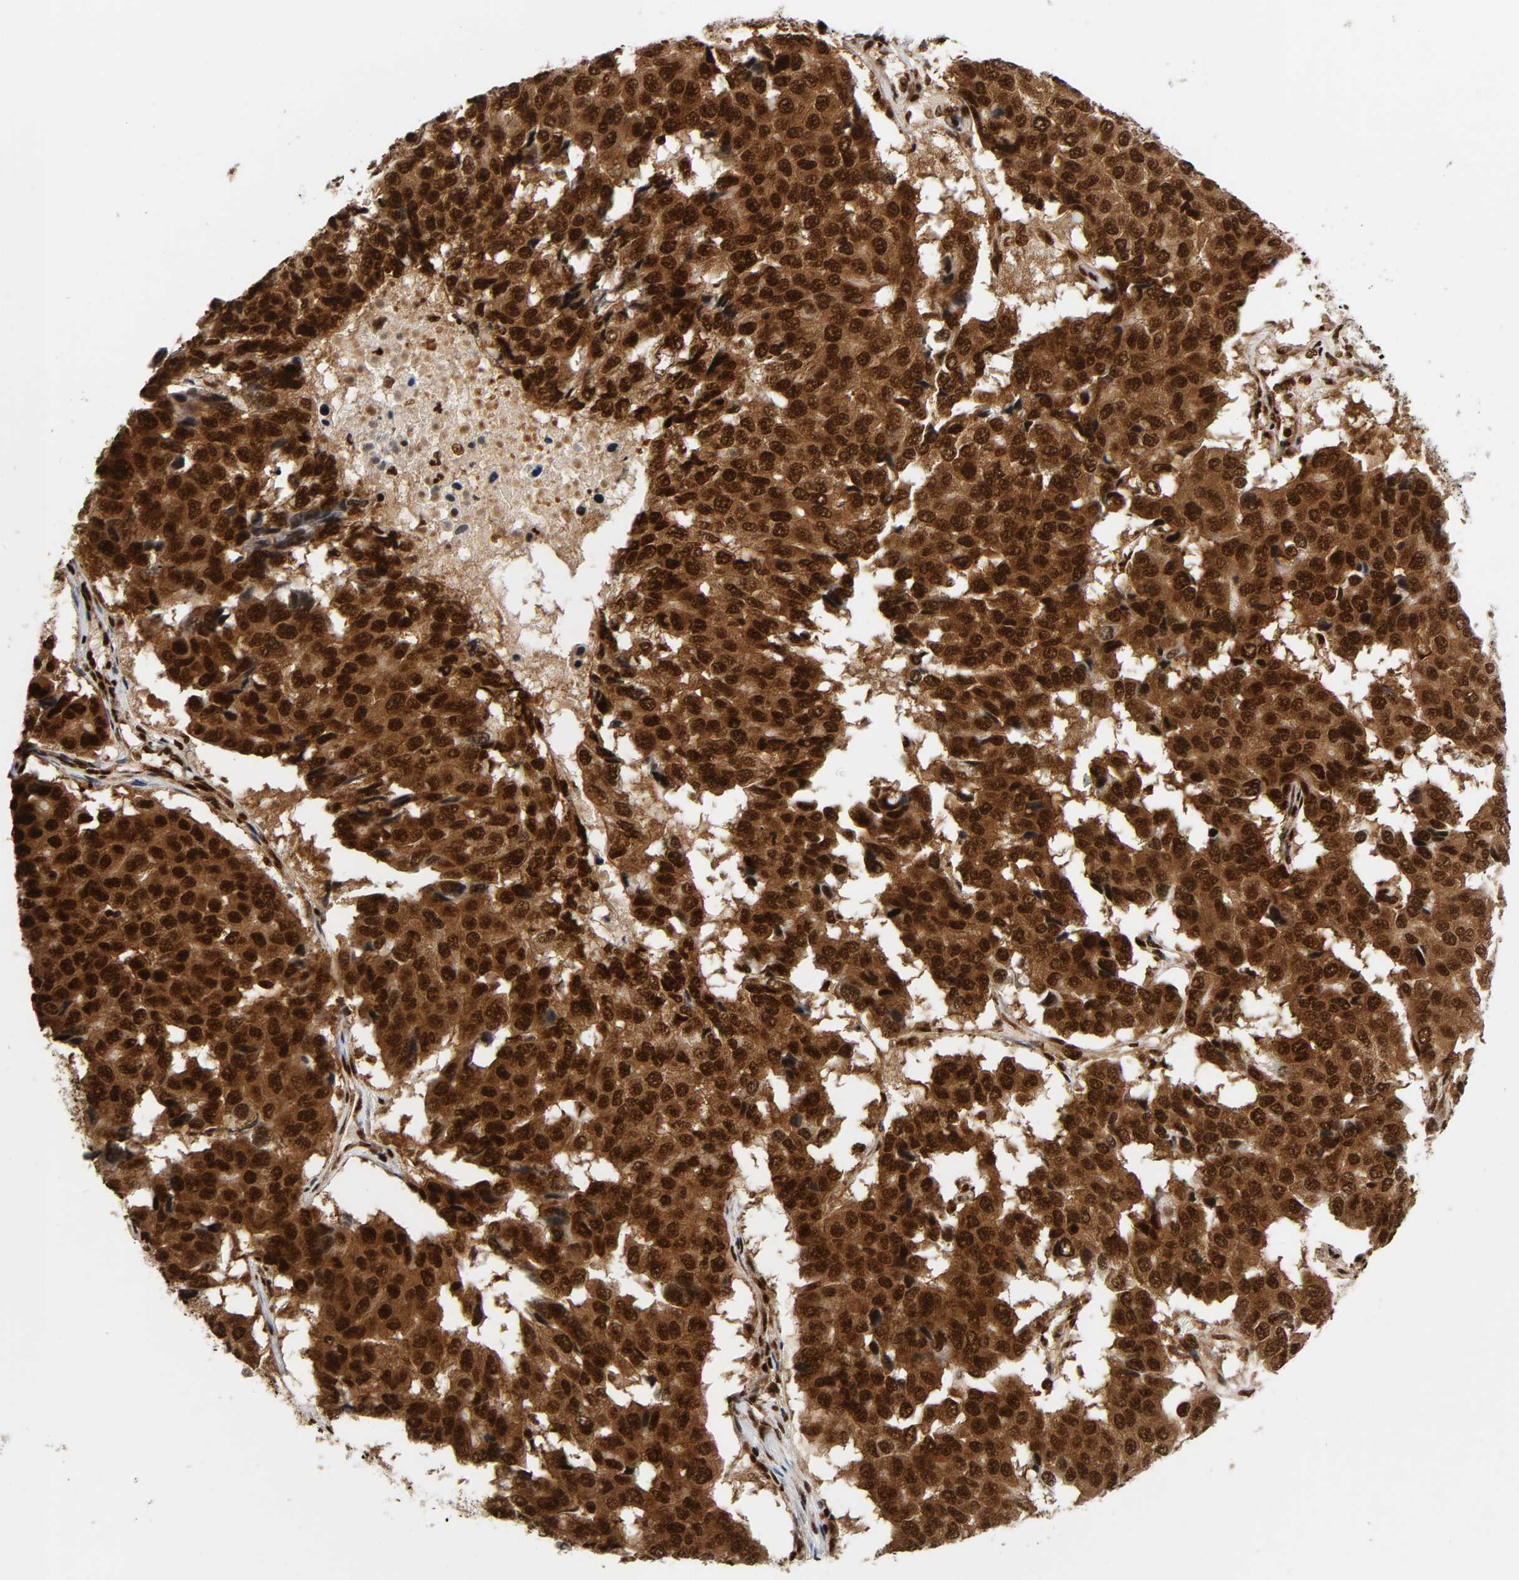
{"staining": {"intensity": "strong", "quantity": ">75%", "location": "cytoplasmic/membranous,nuclear"}, "tissue": "pancreatic cancer", "cell_type": "Tumor cells", "image_type": "cancer", "snomed": [{"axis": "morphology", "description": "Adenocarcinoma, NOS"}, {"axis": "topography", "description": "Pancreas"}], "caption": "Protein analysis of adenocarcinoma (pancreatic) tissue displays strong cytoplasmic/membranous and nuclear staining in about >75% of tumor cells. The staining is performed using DAB brown chromogen to label protein expression. The nuclei are counter-stained blue using hematoxylin.", "gene": "NFYB", "patient": {"sex": "male", "age": 50}}